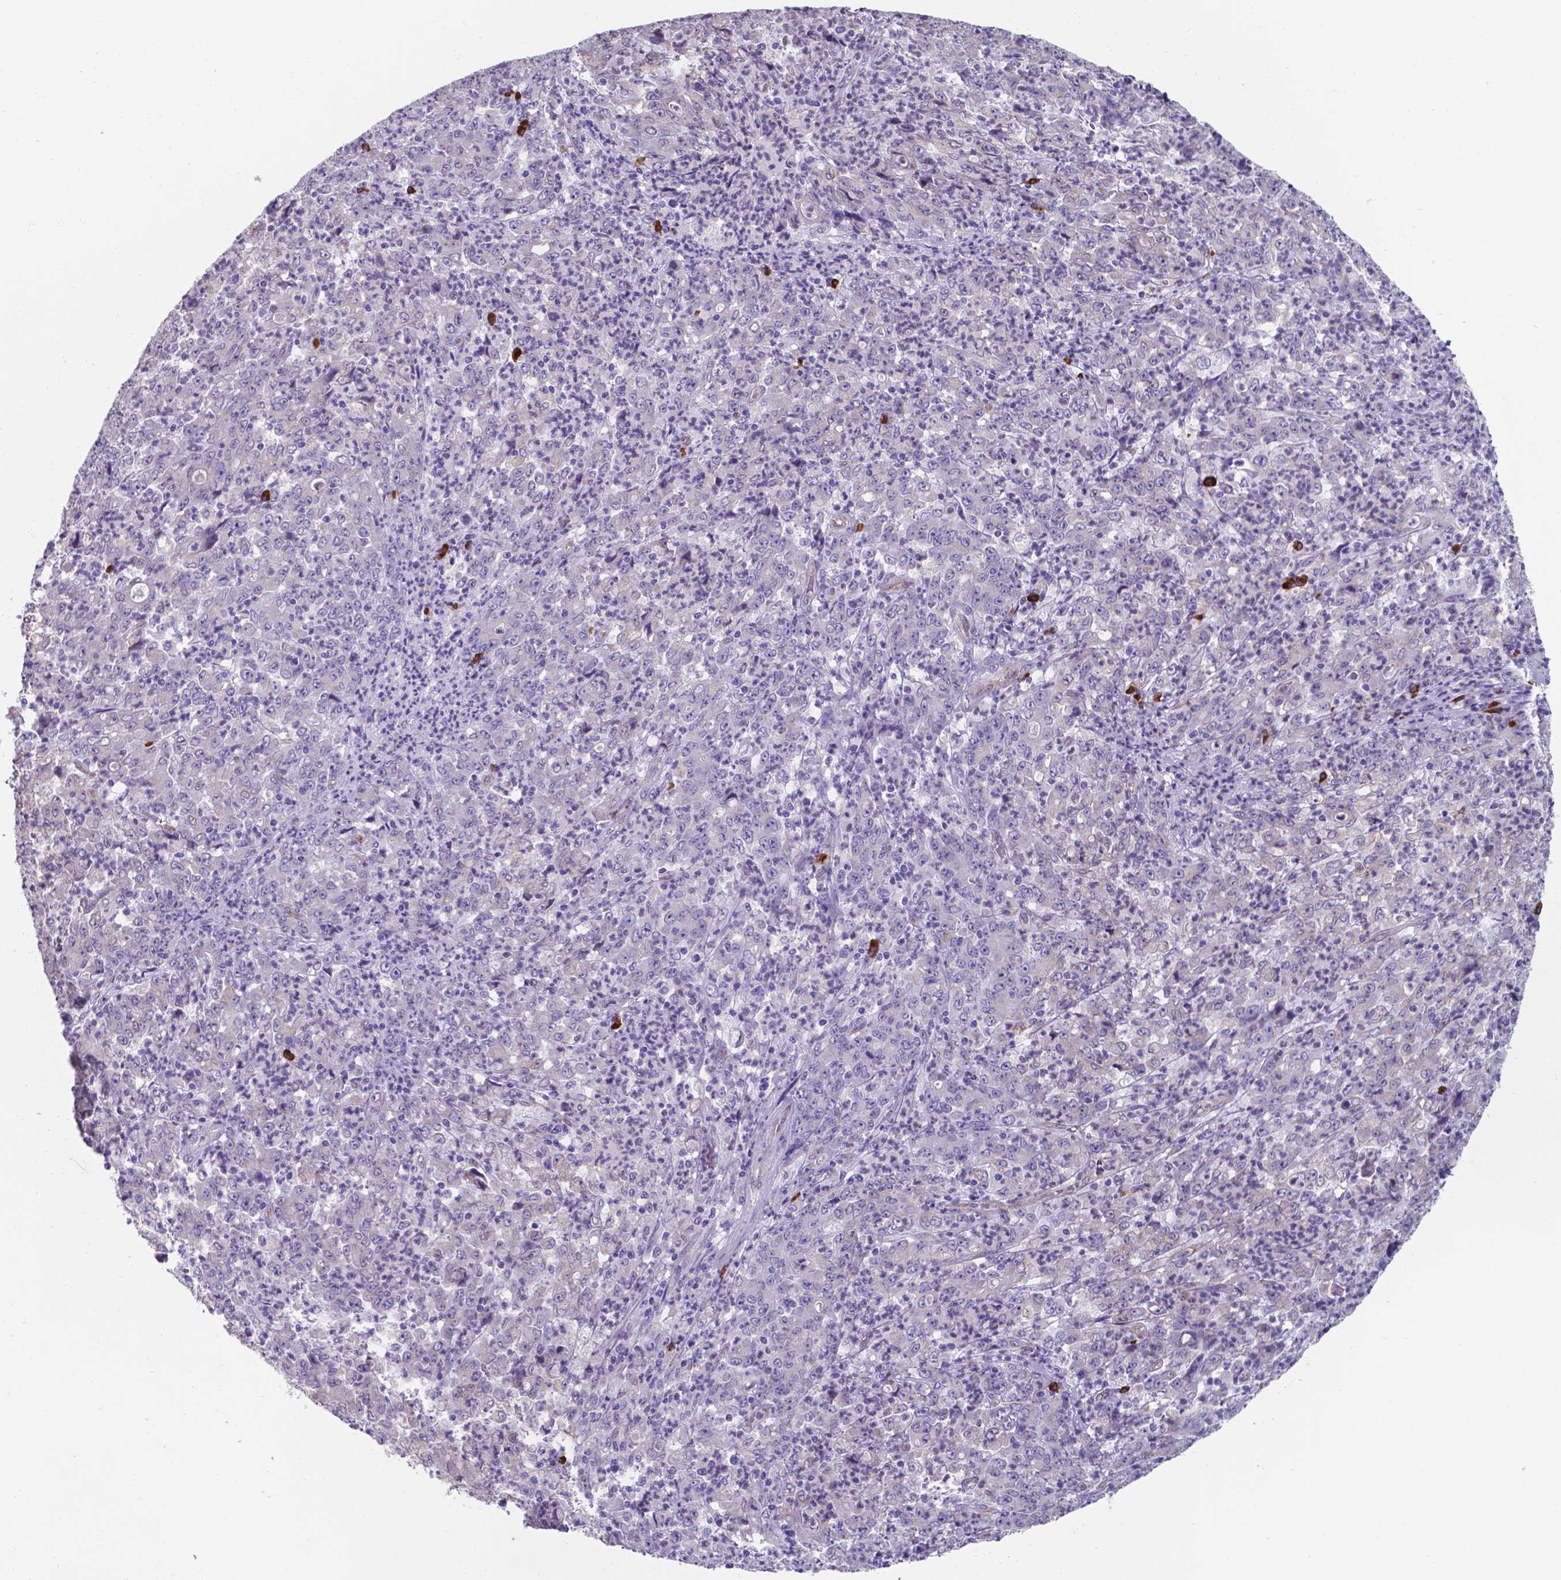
{"staining": {"intensity": "negative", "quantity": "none", "location": "none"}, "tissue": "stomach cancer", "cell_type": "Tumor cells", "image_type": "cancer", "snomed": [{"axis": "morphology", "description": "Adenocarcinoma, NOS"}, {"axis": "topography", "description": "Stomach, lower"}], "caption": "Immunohistochemical staining of human stomach adenocarcinoma reveals no significant expression in tumor cells. (DAB (3,3'-diaminobenzidine) IHC with hematoxylin counter stain).", "gene": "UBE2J1", "patient": {"sex": "female", "age": 71}}